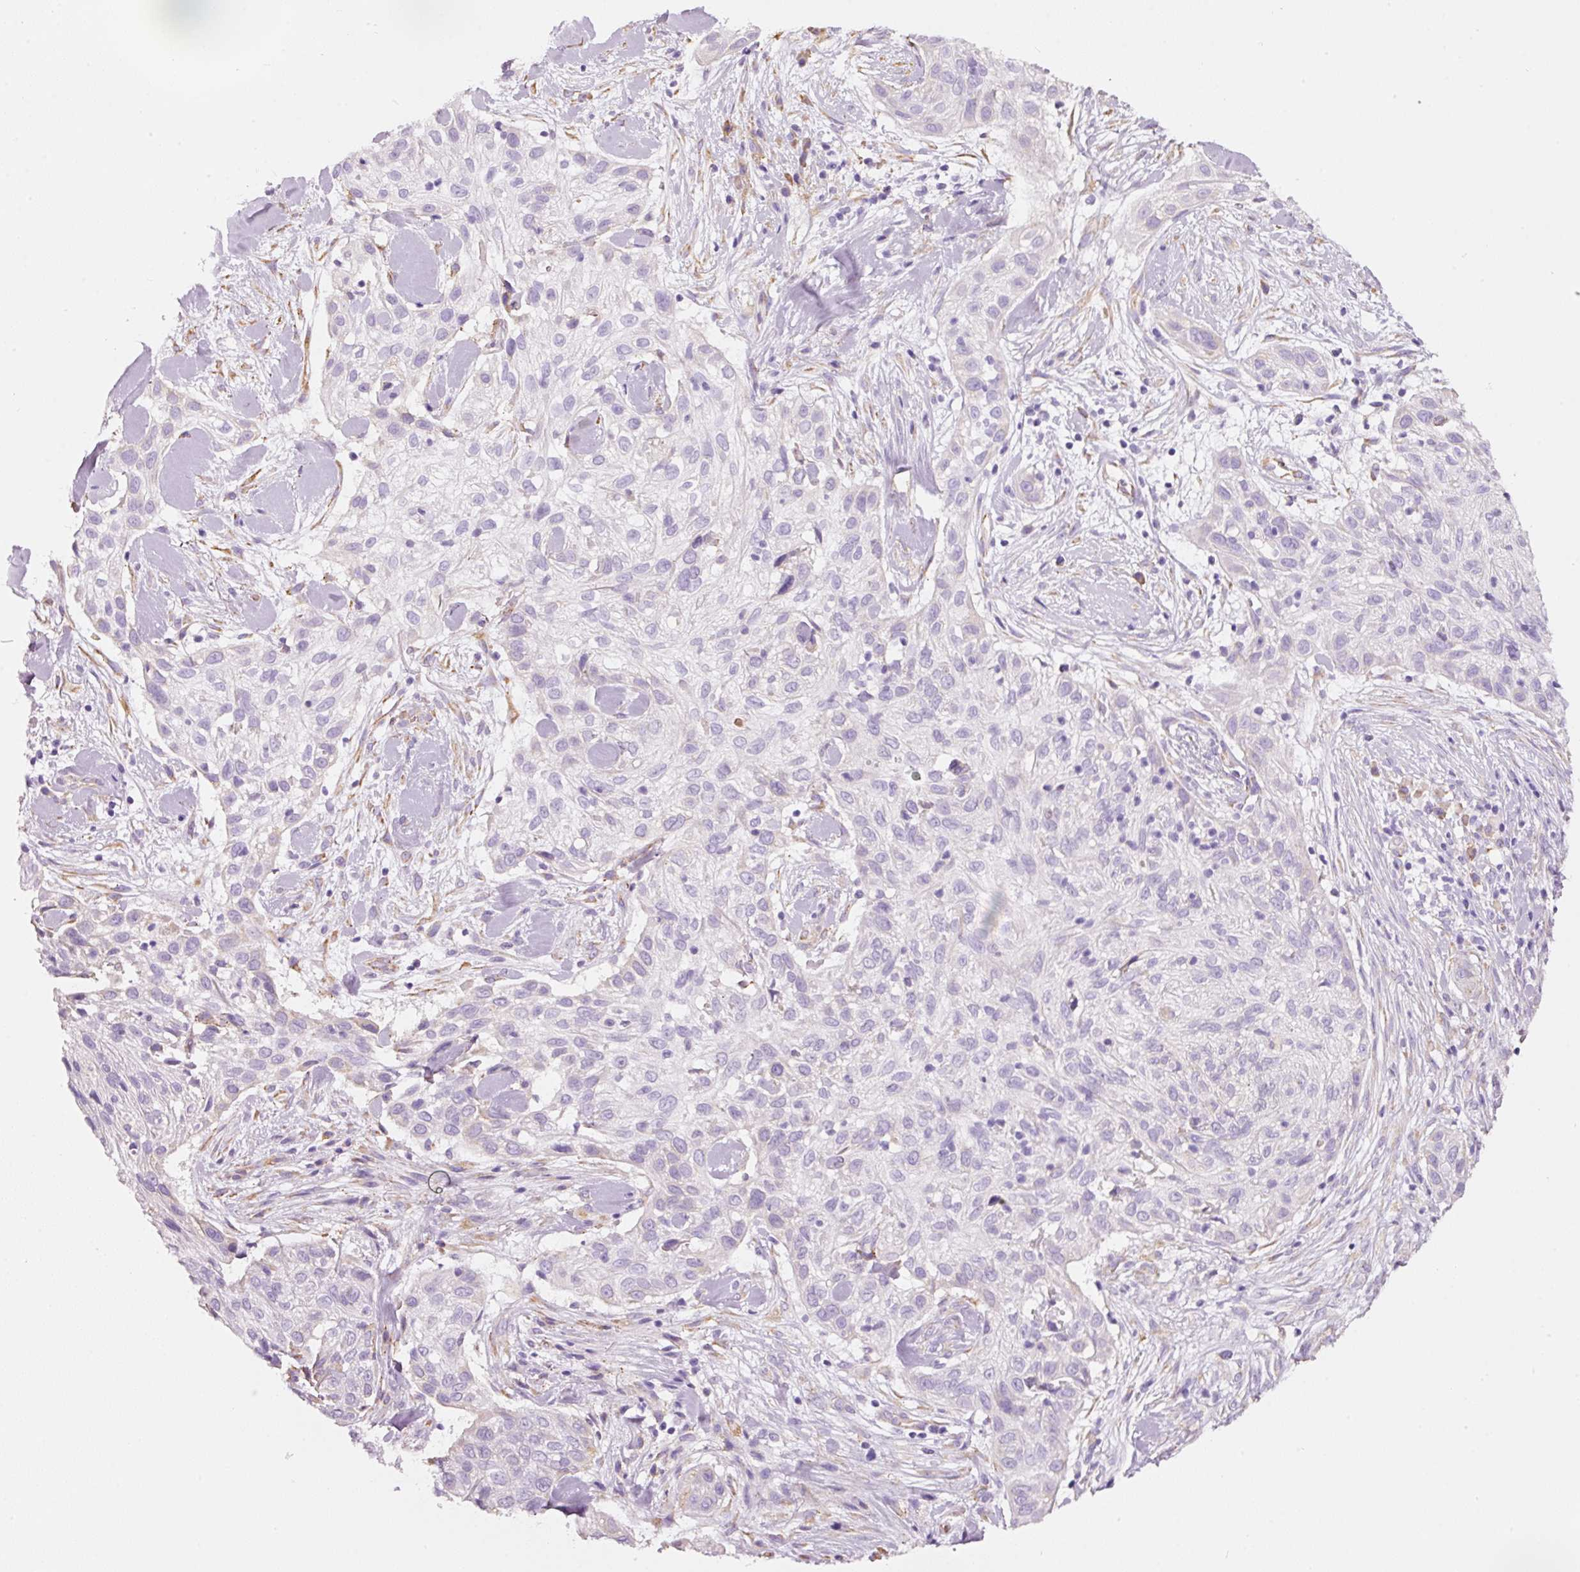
{"staining": {"intensity": "negative", "quantity": "none", "location": "none"}, "tissue": "skin cancer", "cell_type": "Tumor cells", "image_type": "cancer", "snomed": [{"axis": "morphology", "description": "Squamous cell carcinoma, NOS"}, {"axis": "topography", "description": "Skin"}], "caption": "Tumor cells are negative for protein expression in human skin cancer (squamous cell carcinoma).", "gene": "GCG", "patient": {"sex": "male", "age": 82}}